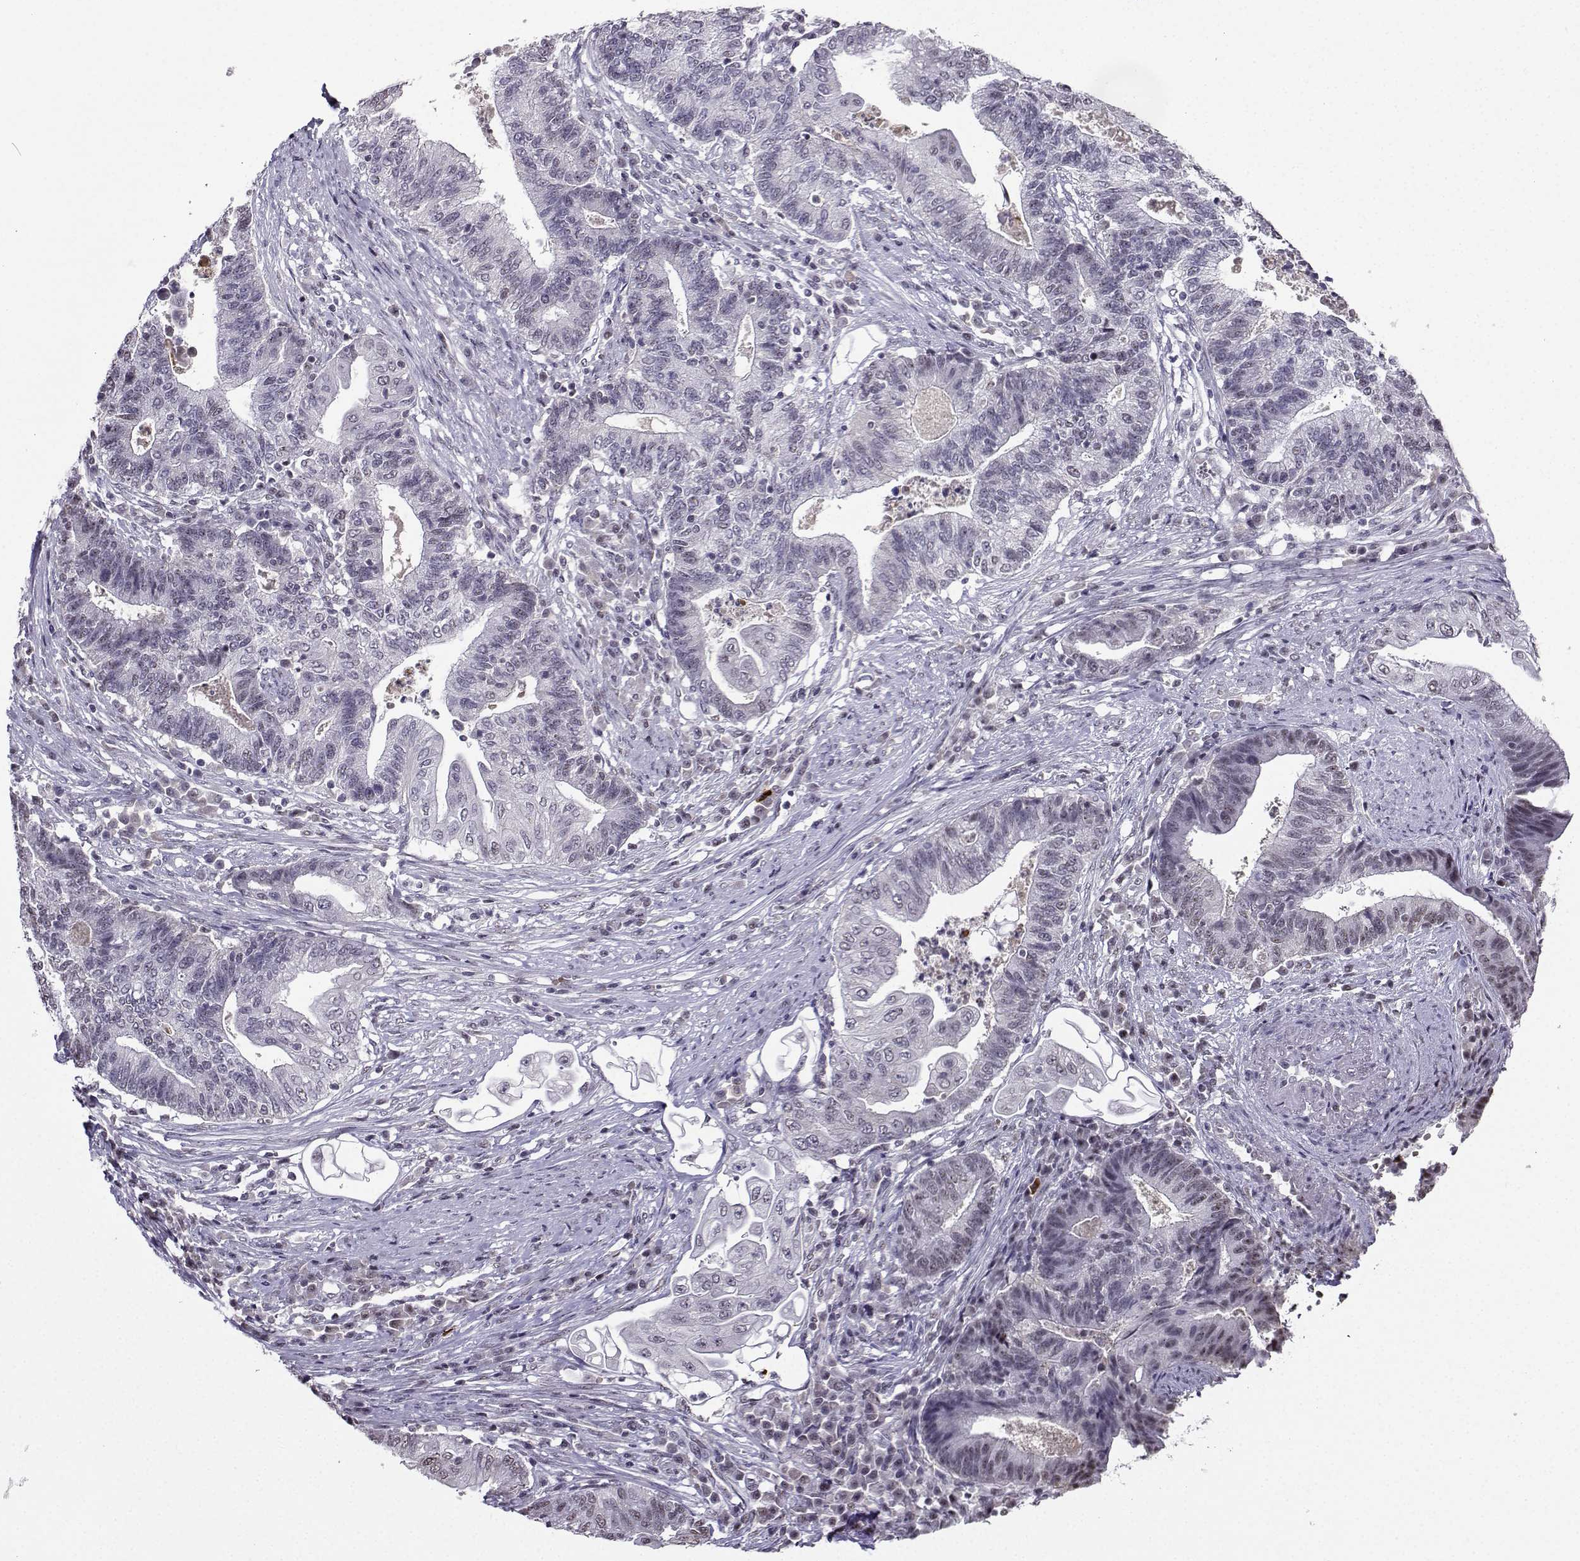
{"staining": {"intensity": "negative", "quantity": "none", "location": "none"}, "tissue": "endometrial cancer", "cell_type": "Tumor cells", "image_type": "cancer", "snomed": [{"axis": "morphology", "description": "Adenocarcinoma, NOS"}, {"axis": "topography", "description": "Uterus"}, {"axis": "topography", "description": "Endometrium"}], "caption": "The photomicrograph displays no significant staining in tumor cells of adenocarcinoma (endometrial).", "gene": "LRFN2", "patient": {"sex": "female", "age": 54}}